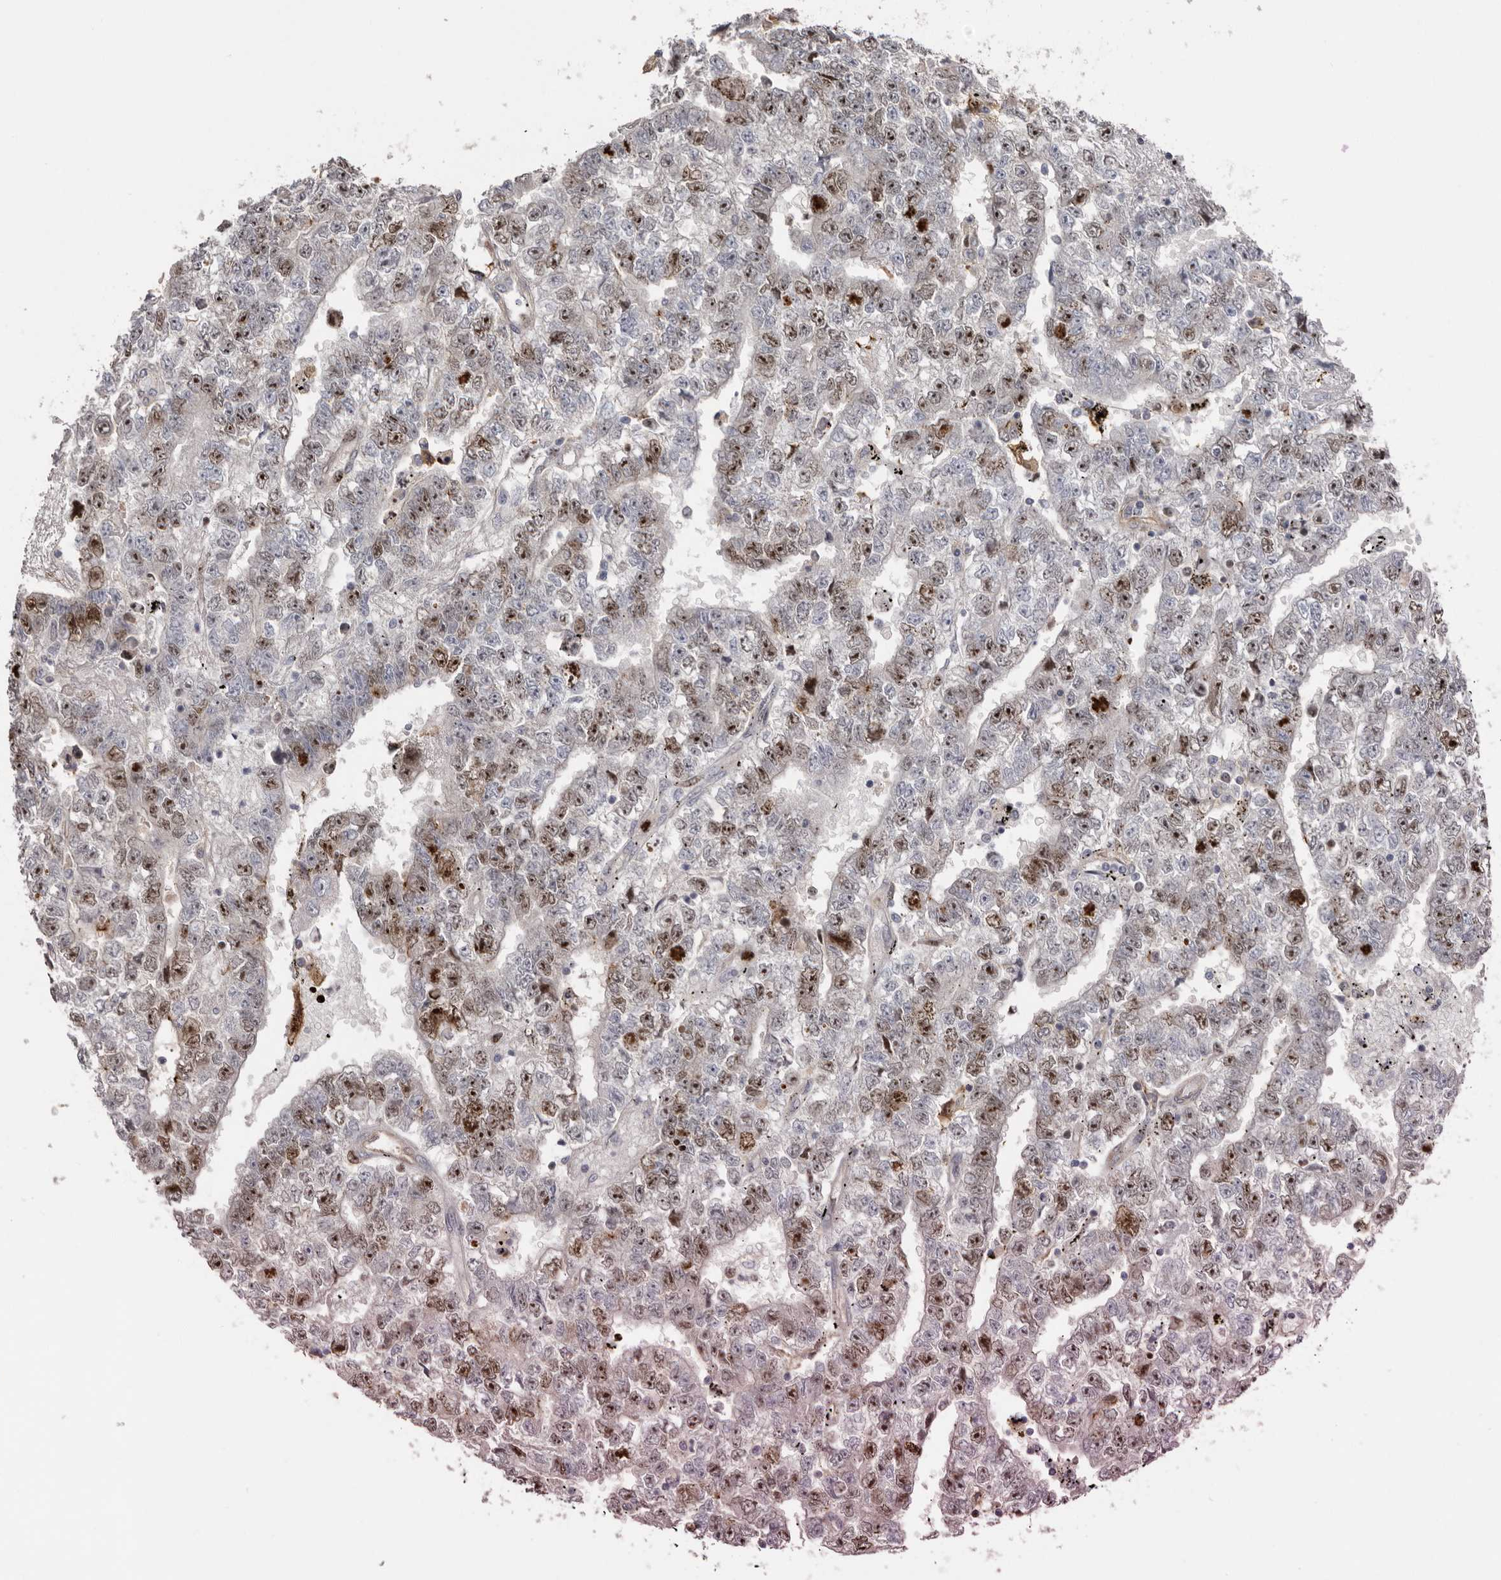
{"staining": {"intensity": "moderate", "quantity": "25%-75%", "location": "nuclear"}, "tissue": "testis cancer", "cell_type": "Tumor cells", "image_type": "cancer", "snomed": [{"axis": "morphology", "description": "Carcinoma, Embryonal, NOS"}, {"axis": "topography", "description": "Testis"}], "caption": "A histopathology image of testis cancer (embryonal carcinoma) stained for a protein displays moderate nuclear brown staining in tumor cells. The protein is shown in brown color, while the nuclei are stained blue.", "gene": "CDCA8", "patient": {"sex": "male", "age": 25}}